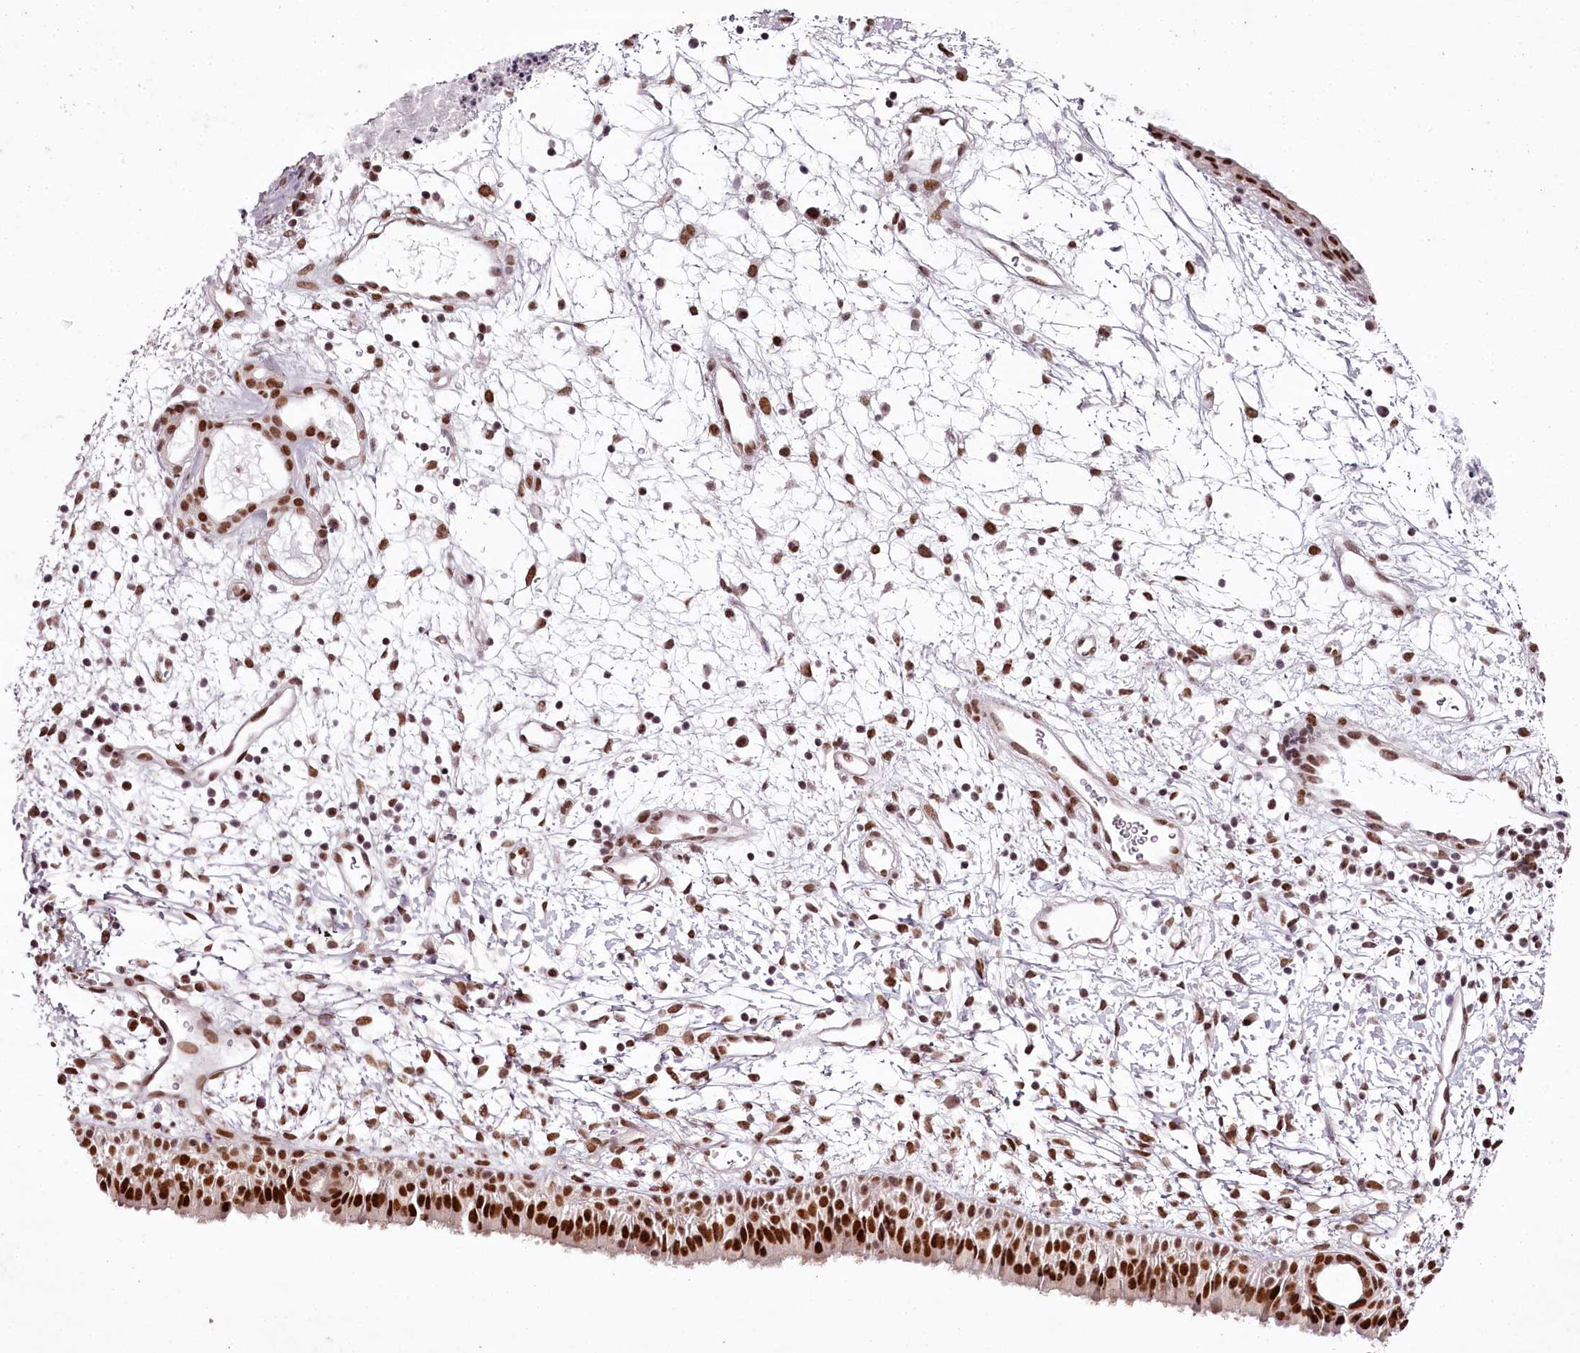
{"staining": {"intensity": "strong", "quantity": ">75%", "location": "nuclear"}, "tissue": "nasopharynx", "cell_type": "Respiratory epithelial cells", "image_type": "normal", "snomed": [{"axis": "morphology", "description": "Normal tissue, NOS"}, {"axis": "topography", "description": "Nasopharynx"}], "caption": "DAB (3,3'-diaminobenzidine) immunohistochemical staining of normal human nasopharynx shows strong nuclear protein expression in about >75% of respiratory epithelial cells.", "gene": "PSPC1", "patient": {"sex": "male", "age": 22}}